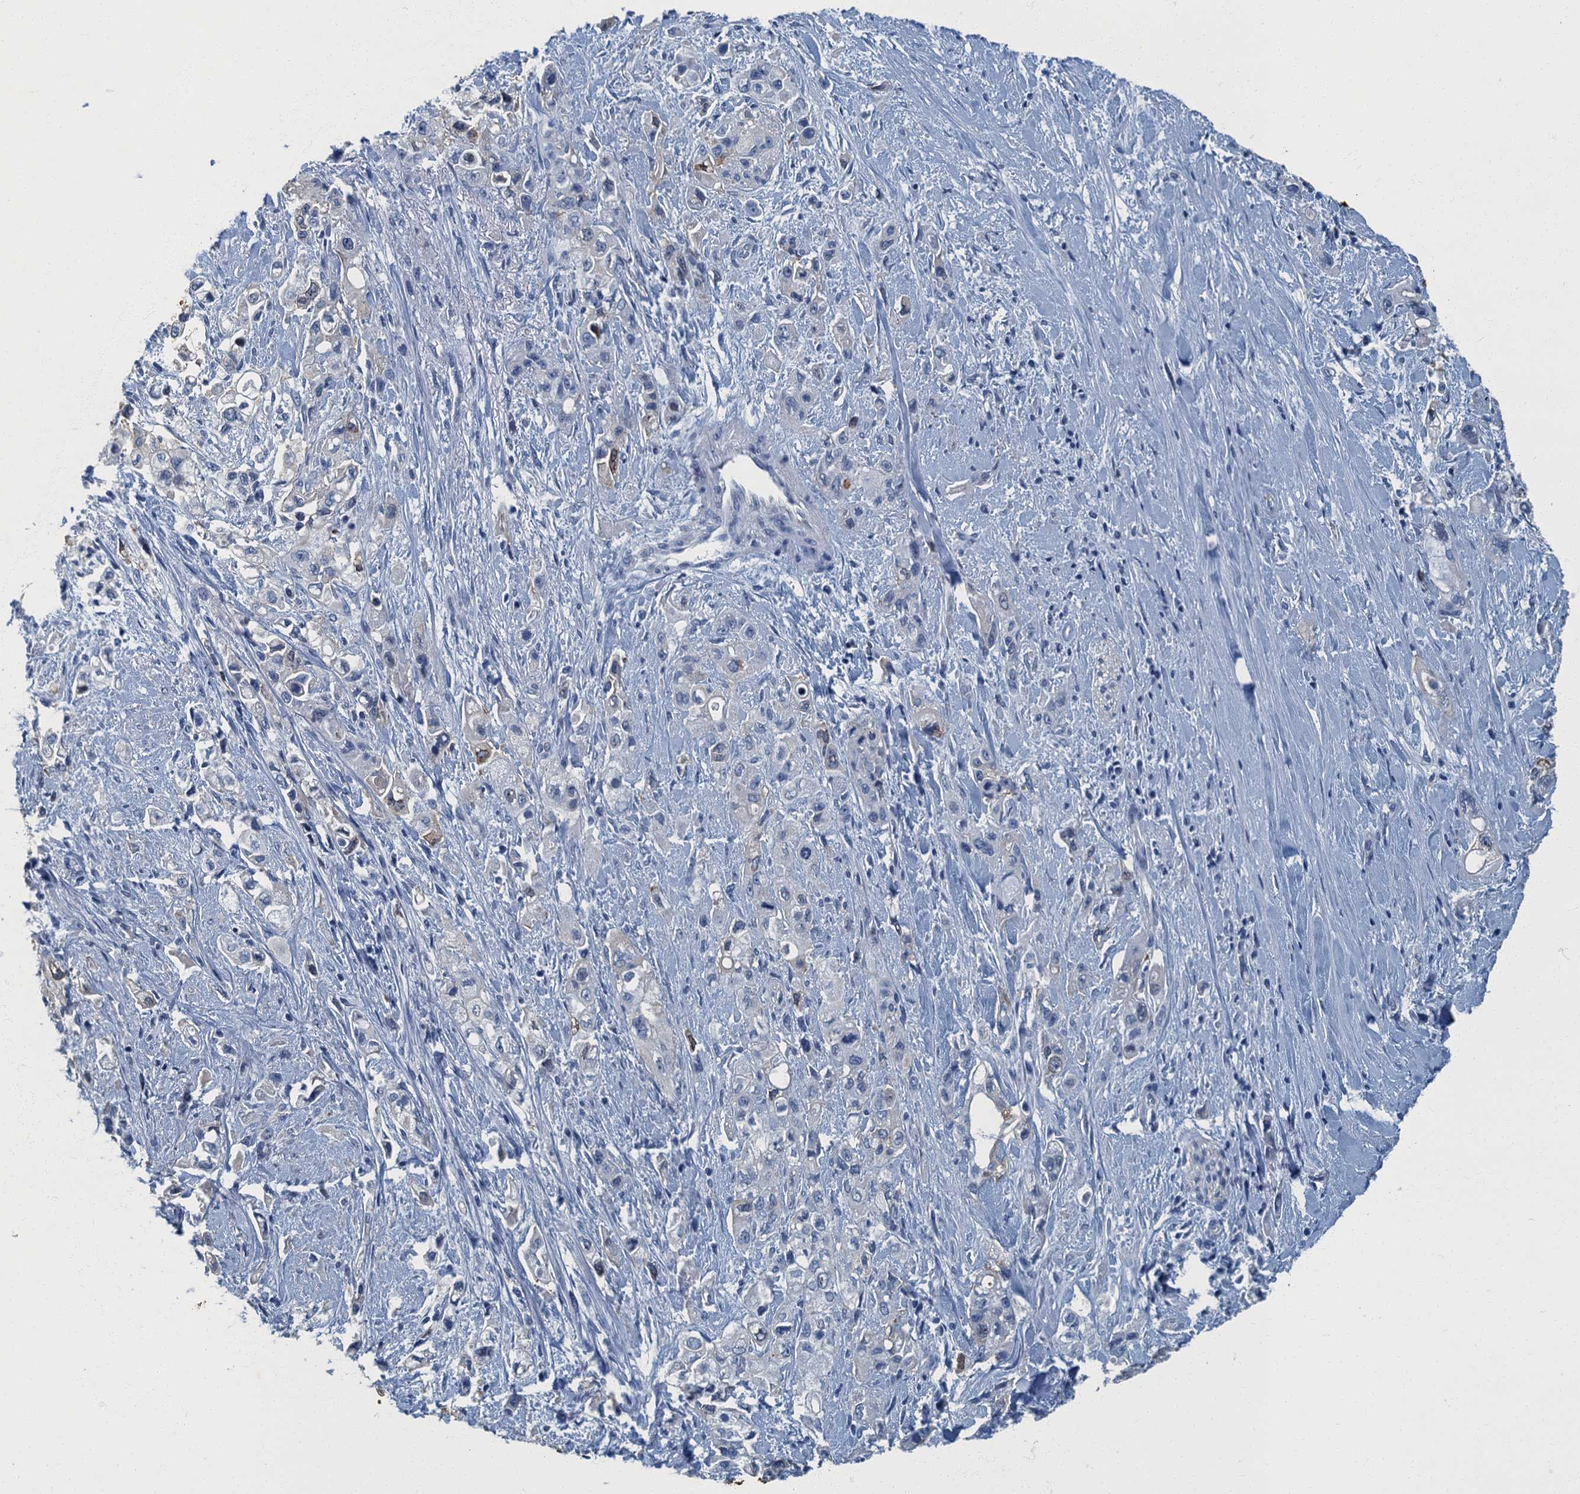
{"staining": {"intensity": "moderate", "quantity": "<25%", "location": "cytoplasmic/membranous"}, "tissue": "pancreatic cancer", "cell_type": "Tumor cells", "image_type": "cancer", "snomed": [{"axis": "morphology", "description": "Adenocarcinoma, NOS"}, {"axis": "topography", "description": "Pancreas"}], "caption": "Protein analysis of pancreatic cancer (adenocarcinoma) tissue demonstrates moderate cytoplasmic/membranous positivity in approximately <25% of tumor cells.", "gene": "GADL1", "patient": {"sex": "female", "age": 66}}